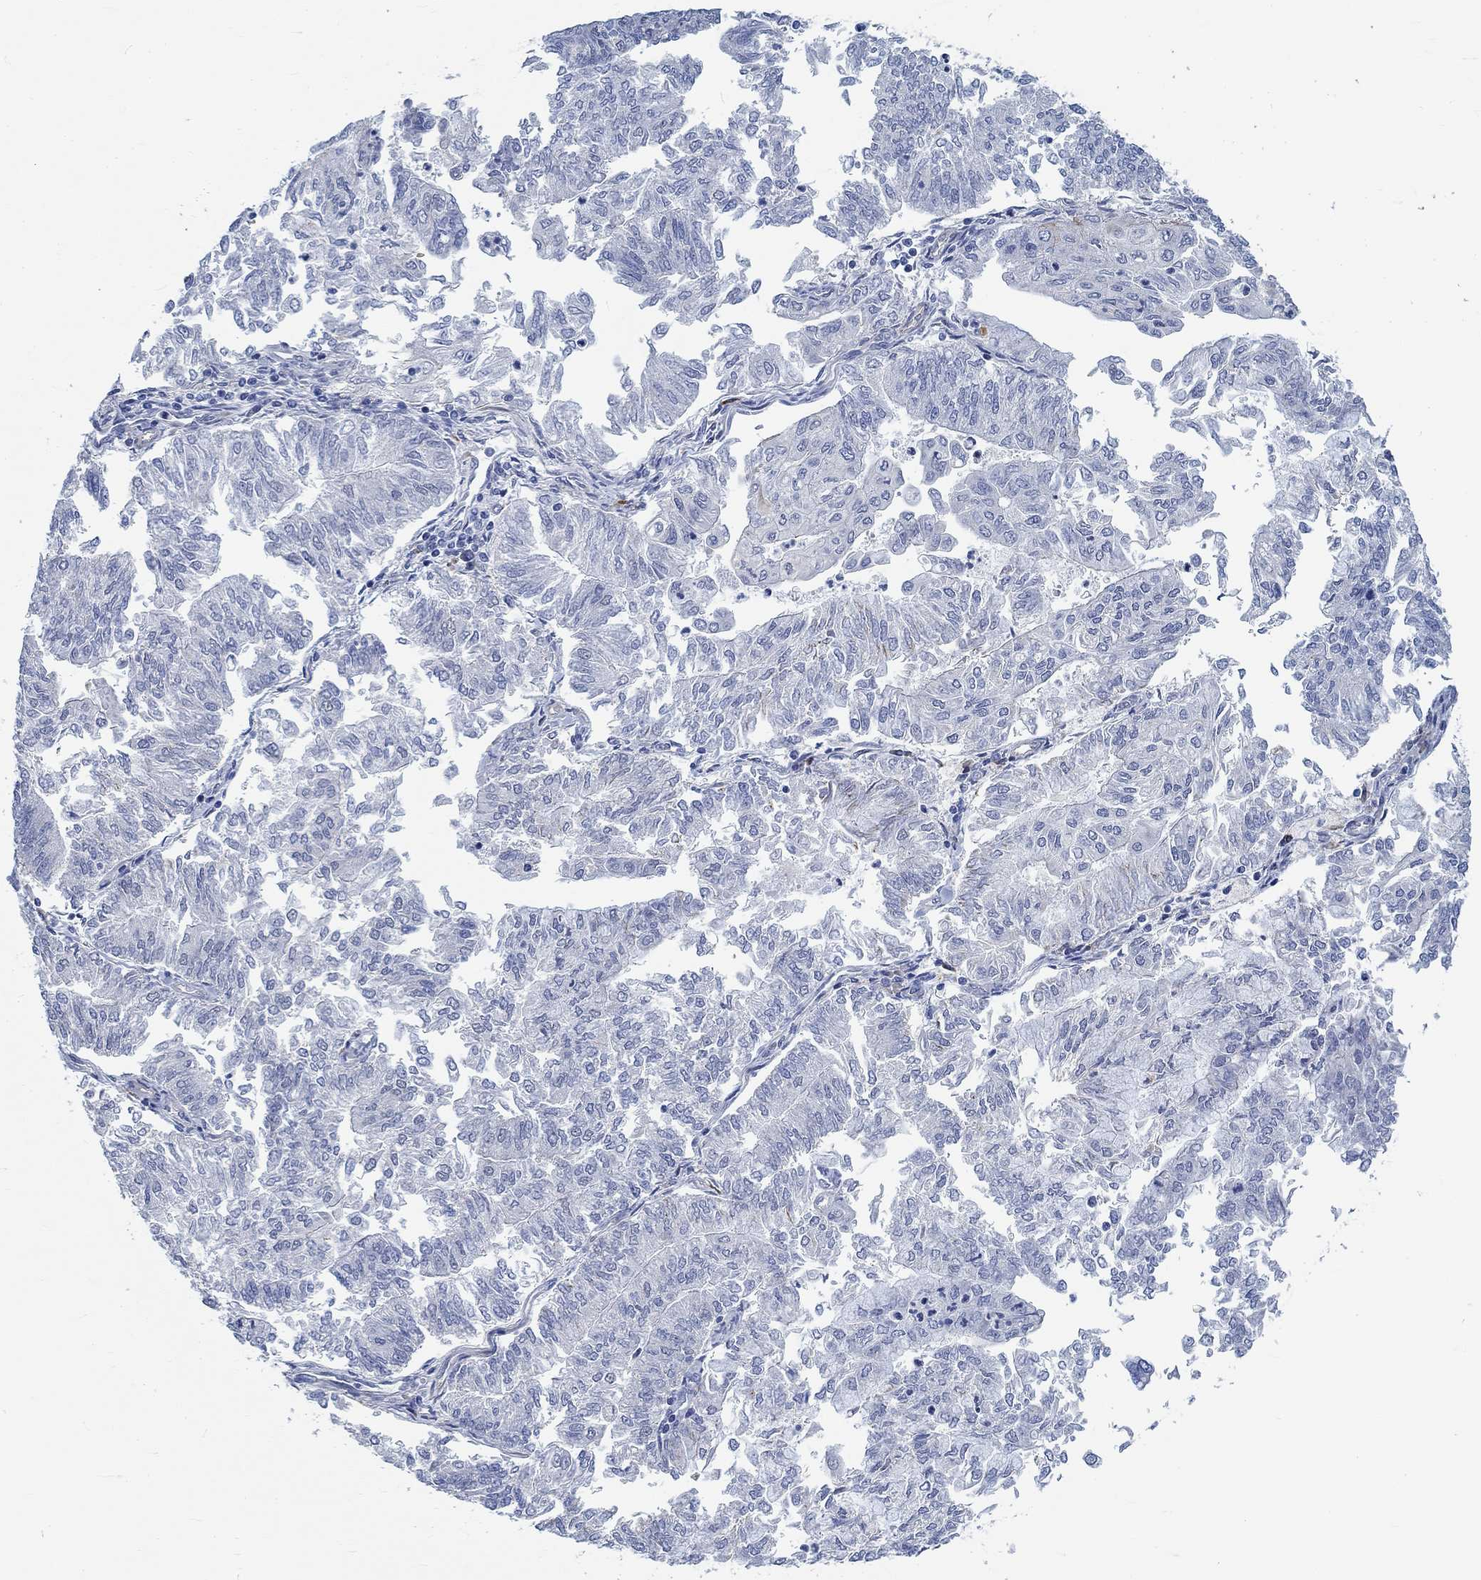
{"staining": {"intensity": "negative", "quantity": "none", "location": "none"}, "tissue": "endometrial cancer", "cell_type": "Tumor cells", "image_type": "cancer", "snomed": [{"axis": "morphology", "description": "Adenocarcinoma, NOS"}, {"axis": "topography", "description": "Endometrium"}], "caption": "Micrograph shows no significant protein staining in tumor cells of adenocarcinoma (endometrial).", "gene": "KCNH8", "patient": {"sex": "female", "age": 59}}